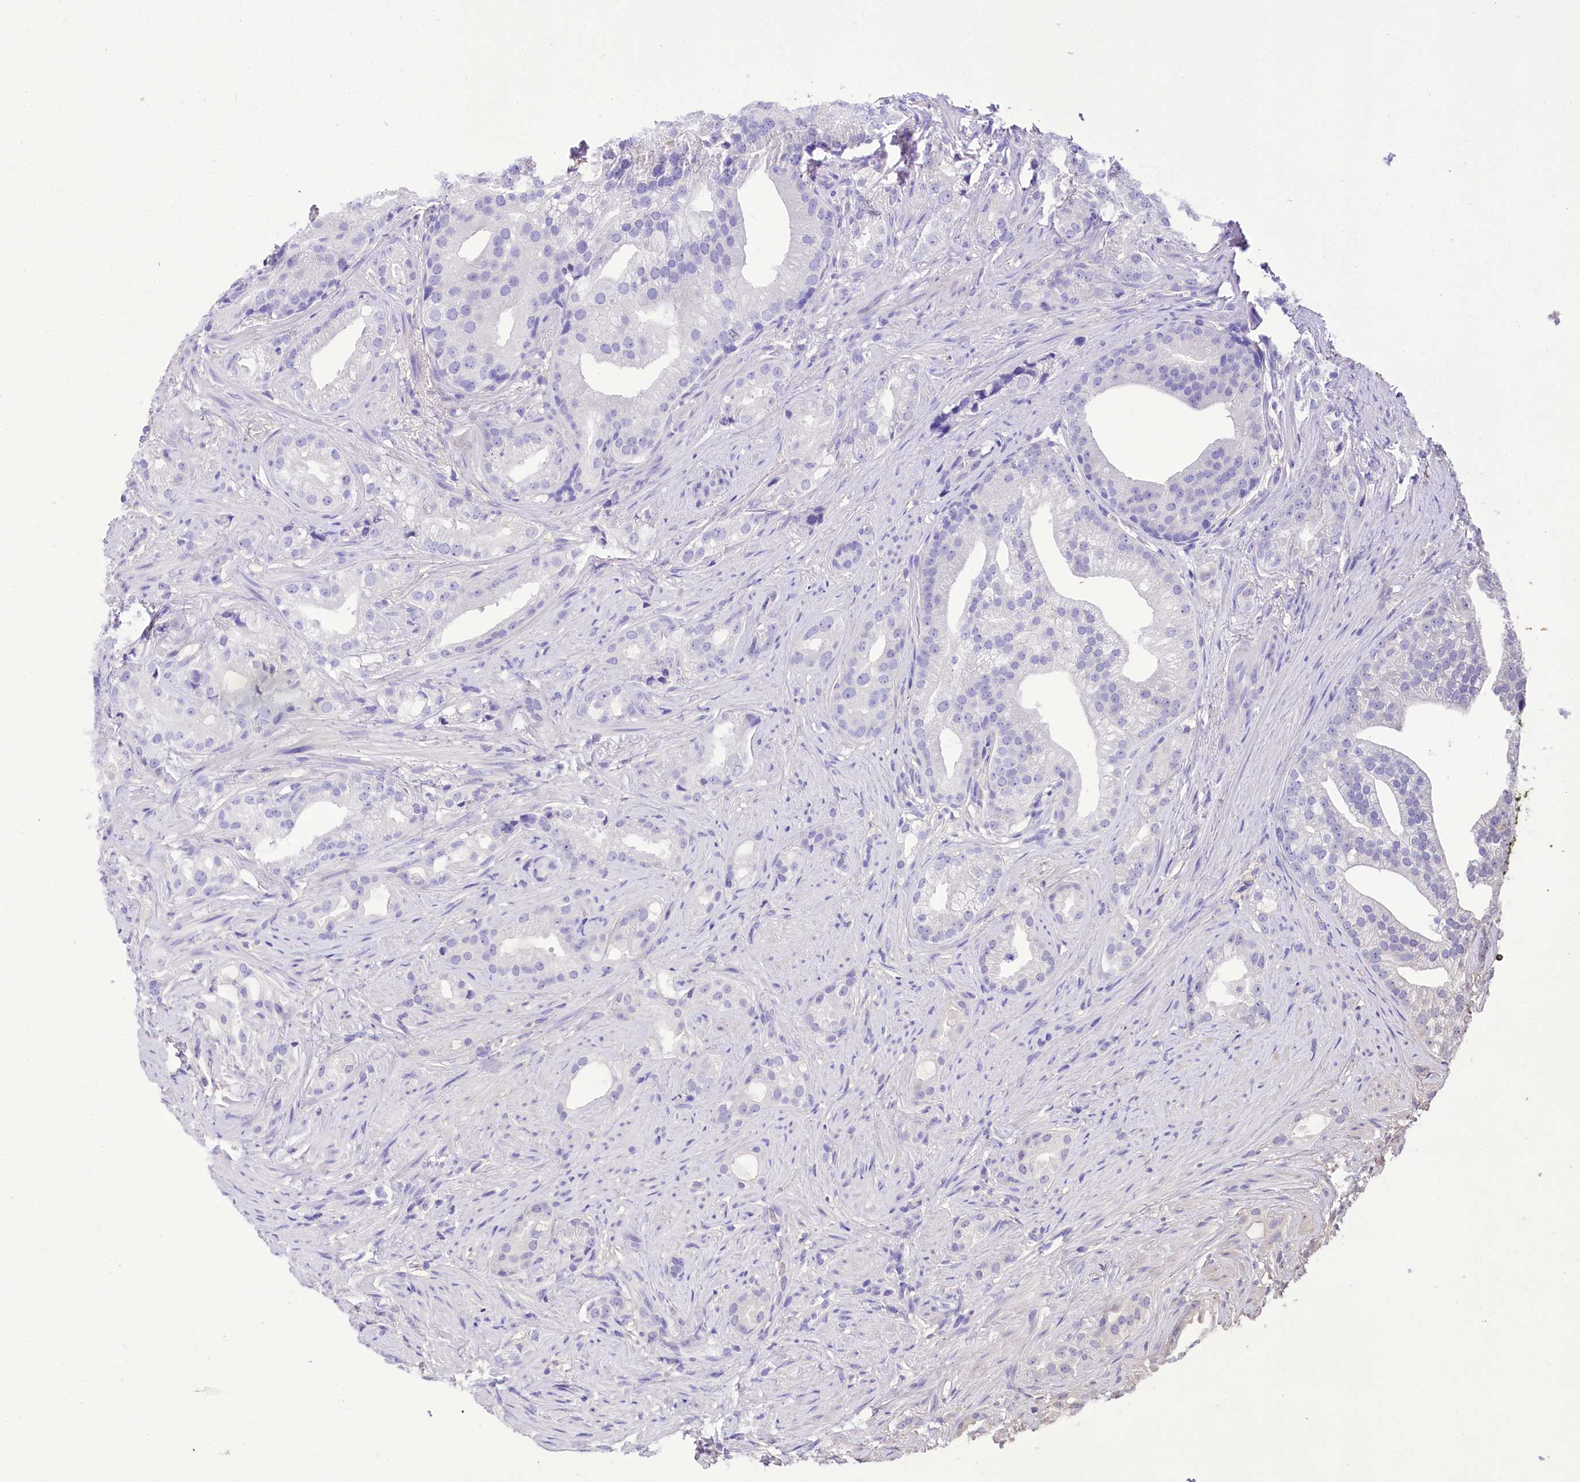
{"staining": {"intensity": "negative", "quantity": "none", "location": "none"}, "tissue": "prostate cancer", "cell_type": "Tumor cells", "image_type": "cancer", "snomed": [{"axis": "morphology", "description": "Adenocarcinoma, Low grade"}, {"axis": "topography", "description": "Prostate"}], "caption": "High power microscopy histopathology image of an immunohistochemistry (IHC) photomicrograph of adenocarcinoma (low-grade) (prostate), revealing no significant positivity in tumor cells.", "gene": "TTC36", "patient": {"sex": "male", "age": 71}}